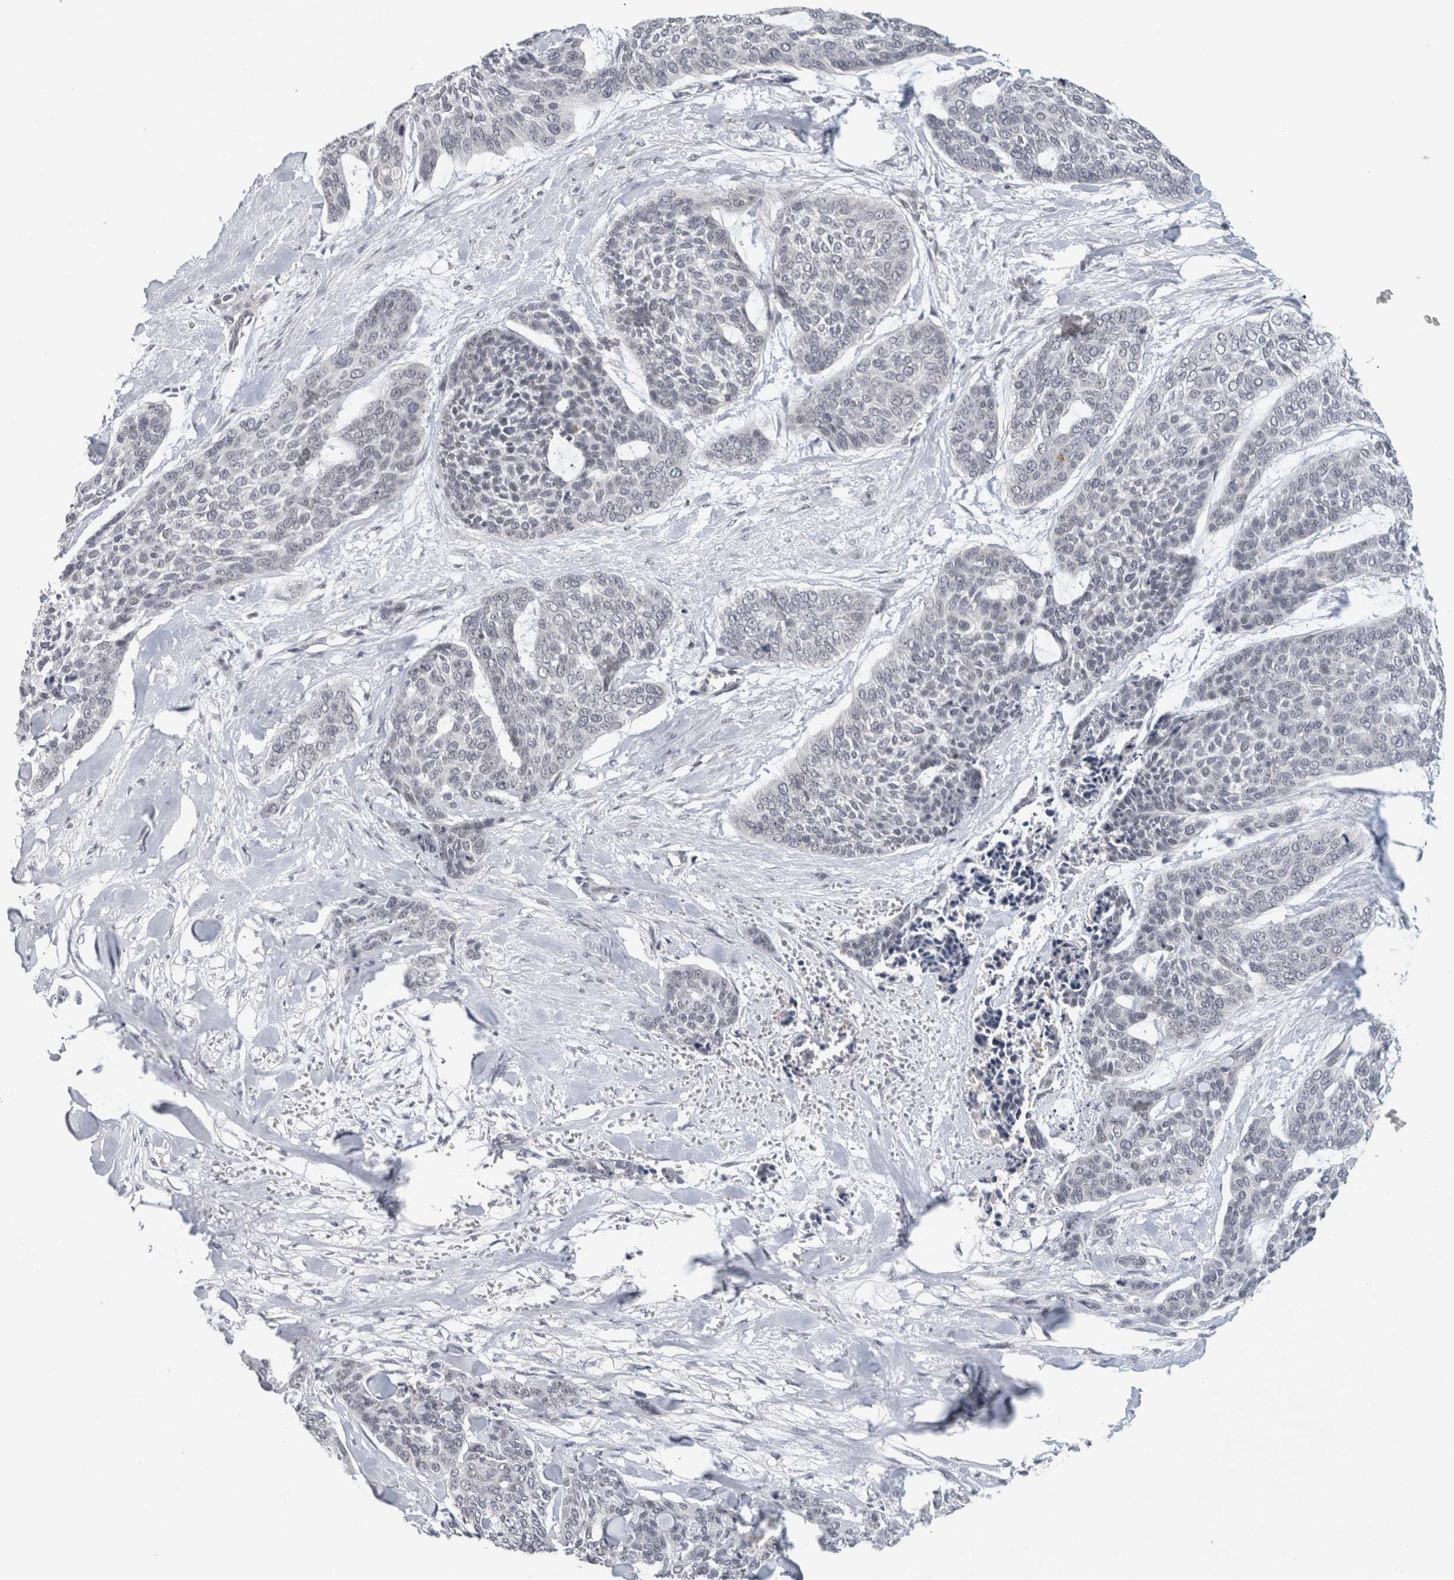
{"staining": {"intensity": "negative", "quantity": "none", "location": "none"}, "tissue": "skin cancer", "cell_type": "Tumor cells", "image_type": "cancer", "snomed": [{"axis": "morphology", "description": "Basal cell carcinoma"}, {"axis": "topography", "description": "Skin"}], "caption": "The immunohistochemistry photomicrograph has no significant positivity in tumor cells of skin cancer tissue.", "gene": "PRXL2A", "patient": {"sex": "female", "age": 64}}